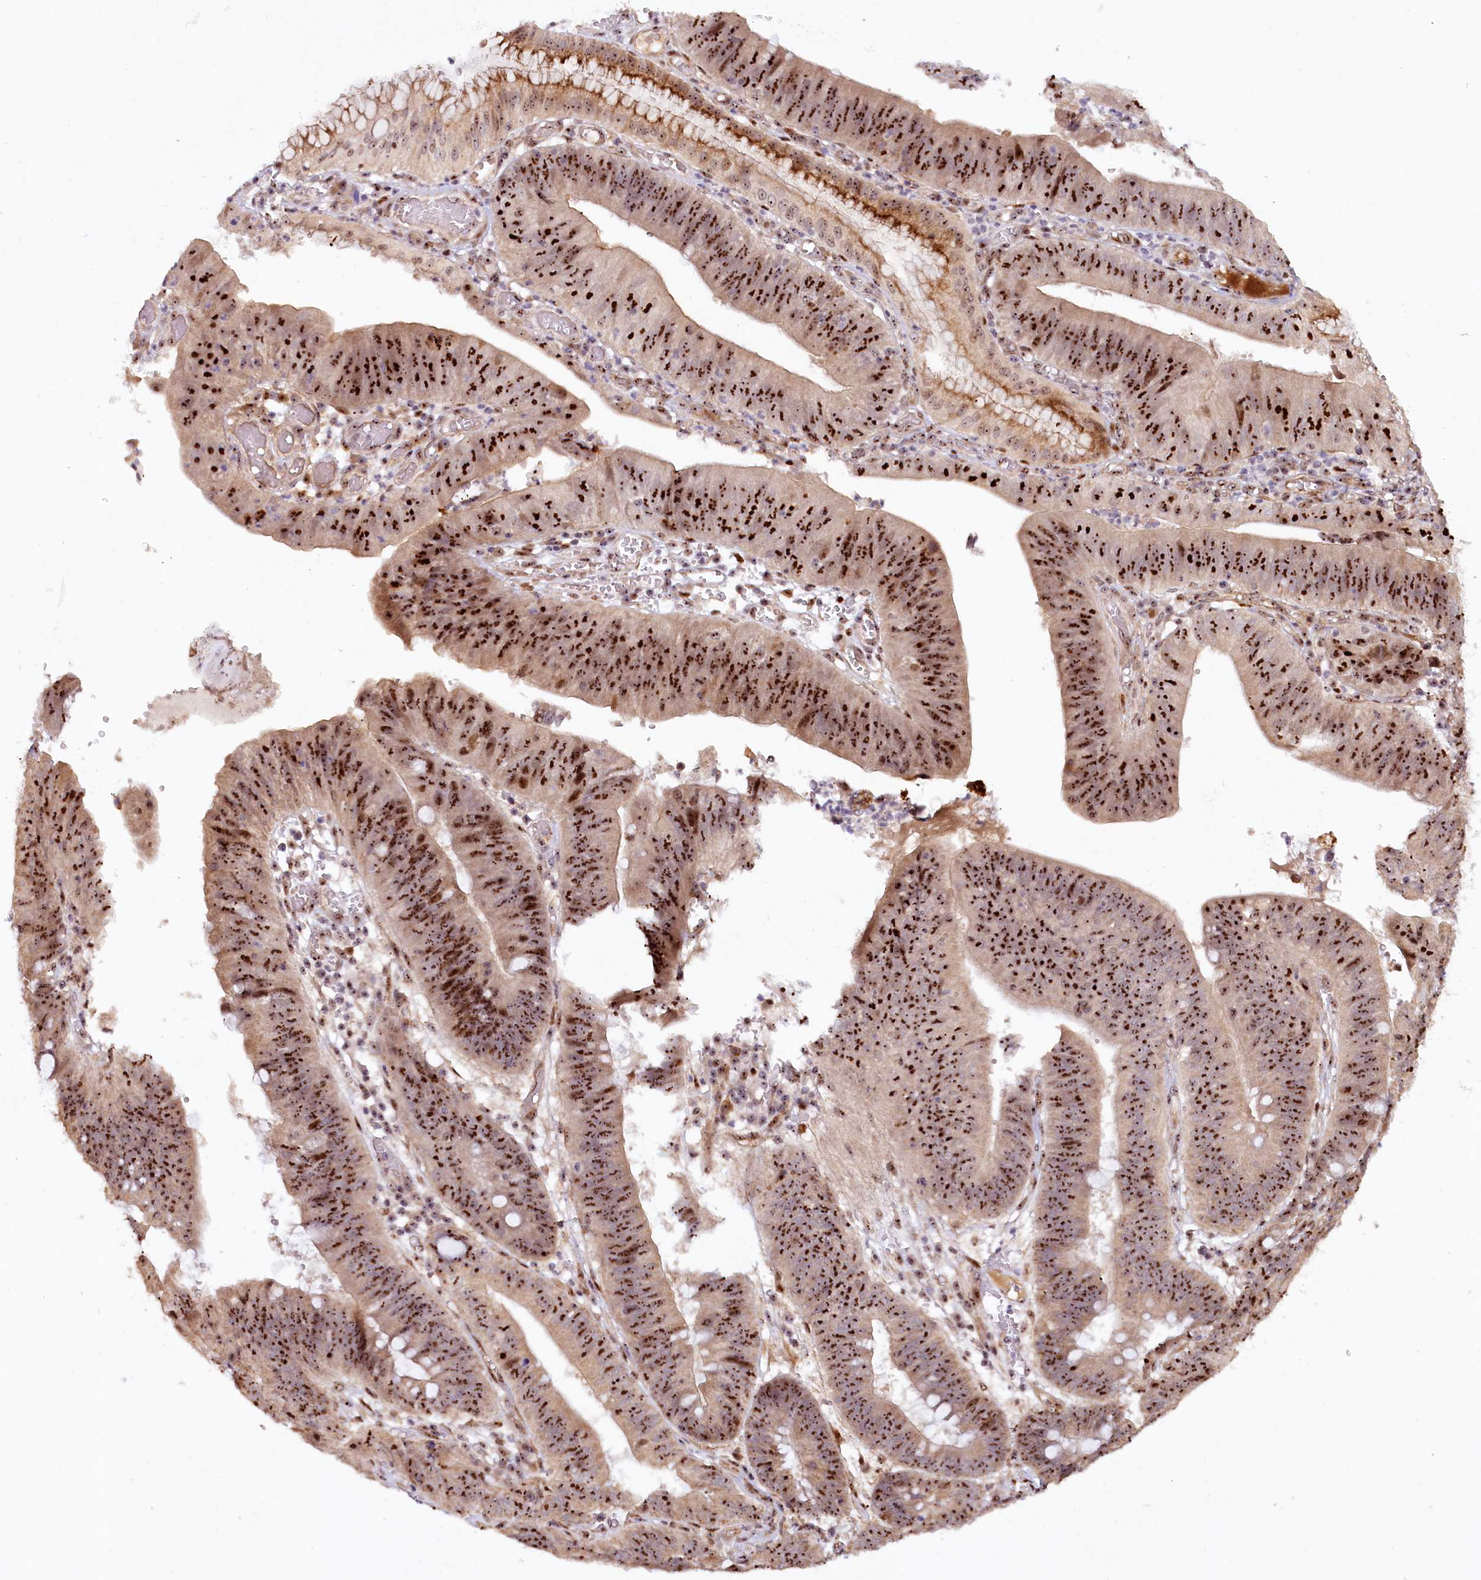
{"staining": {"intensity": "strong", "quantity": ">75%", "location": "nuclear"}, "tissue": "stomach cancer", "cell_type": "Tumor cells", "image_type": "cancer", "snomed": [{"axis": "morphology", "description": "Adenocarcinoma, NOS"}, {"axis": "topography", "description": "Stomach"}], "caption": "IHC image of neoplastic tissue: human stomach cancer stained using immunohistochemistry exhibits high levels of strong protein expression localized specifically in the nuclear of tumor cells, appearing as a nuclear brown color.", "gene": "TCOF1", "patient": {"sex": "male", "age": 59}}